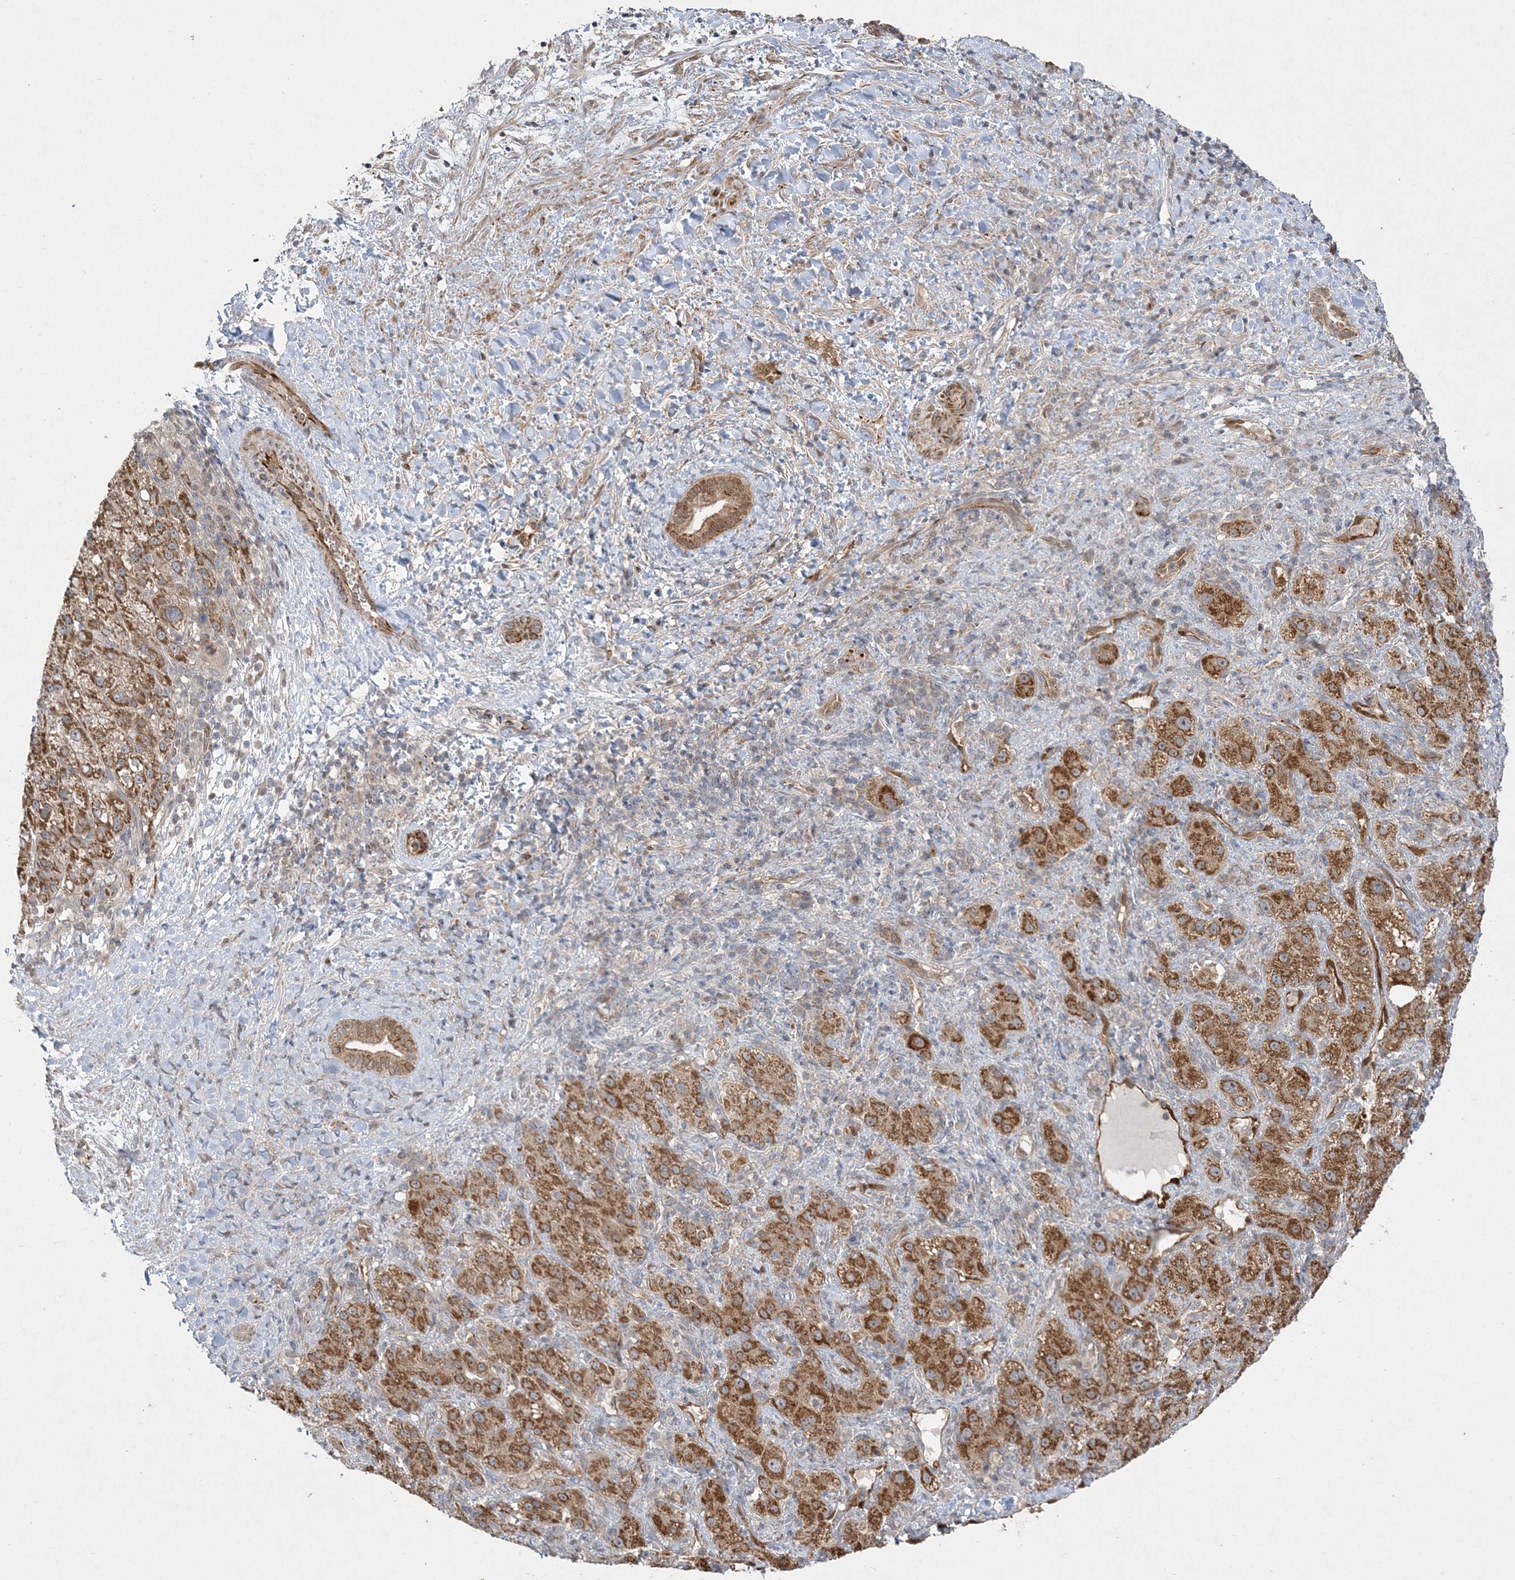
{"staining": {"intensity": "moderate", "quantity": ">75%", "location": "cytoplasmic/membranous"}, "tissue": "liver cancer", "cell_type": "Tumor cells", "image_type": "cancer", "snomed": [{"axis": "morphology", "description": "Carcinoma, Hepatocellular, NOS"}, {"axis": "topography", "description": "Liver"}], "caption": "Liver hepatocellular carcinoma stained for a protein shows moderate cytoplasmic/membranous positivity in tumor cells.", "gene": "INPP1", "patient": {"sex": "female", "age": 58}}